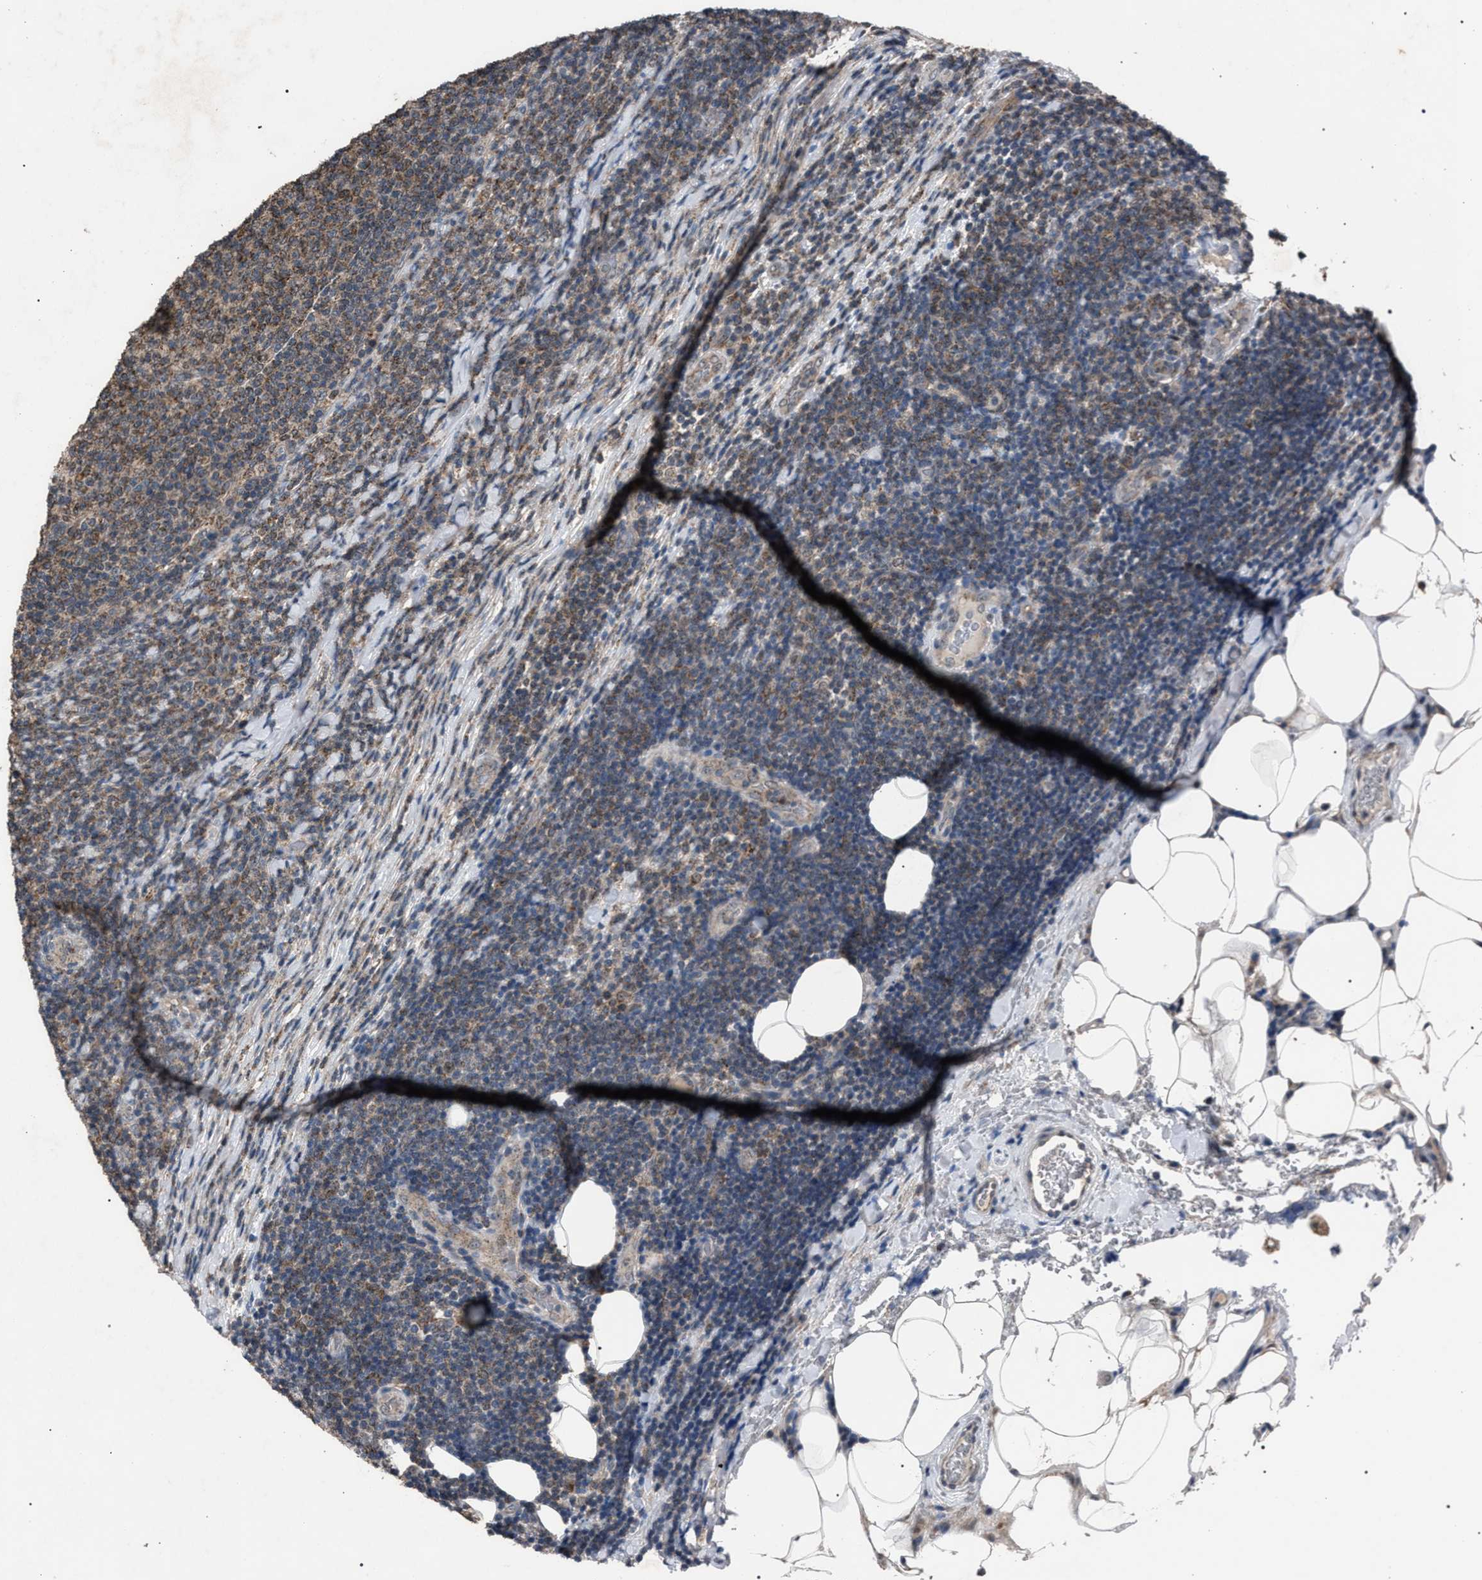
{"staining": {"intensity": "moderate", "quantity": "25%-75%", "location": "cytoplasmic/membranous"}, "tissue": "lymphoma", "cell_type": "Tumor cells", "image_type": "cancer", "snomed": [{"axis": "morphology", "description": "Malignant lymphoma, non-Hodgkin's type, Low grade"}, {"axis": "topography", "description": "Lymph node"}], "caption": "Brown immunohistochemical staining in human lymphoma shows moderate cytoplasmic/membranous positivity in approximately 25%-75% of tumor cells.", "gene": "HSD17B4", "patient": {"sex": "male", "age": 66}}